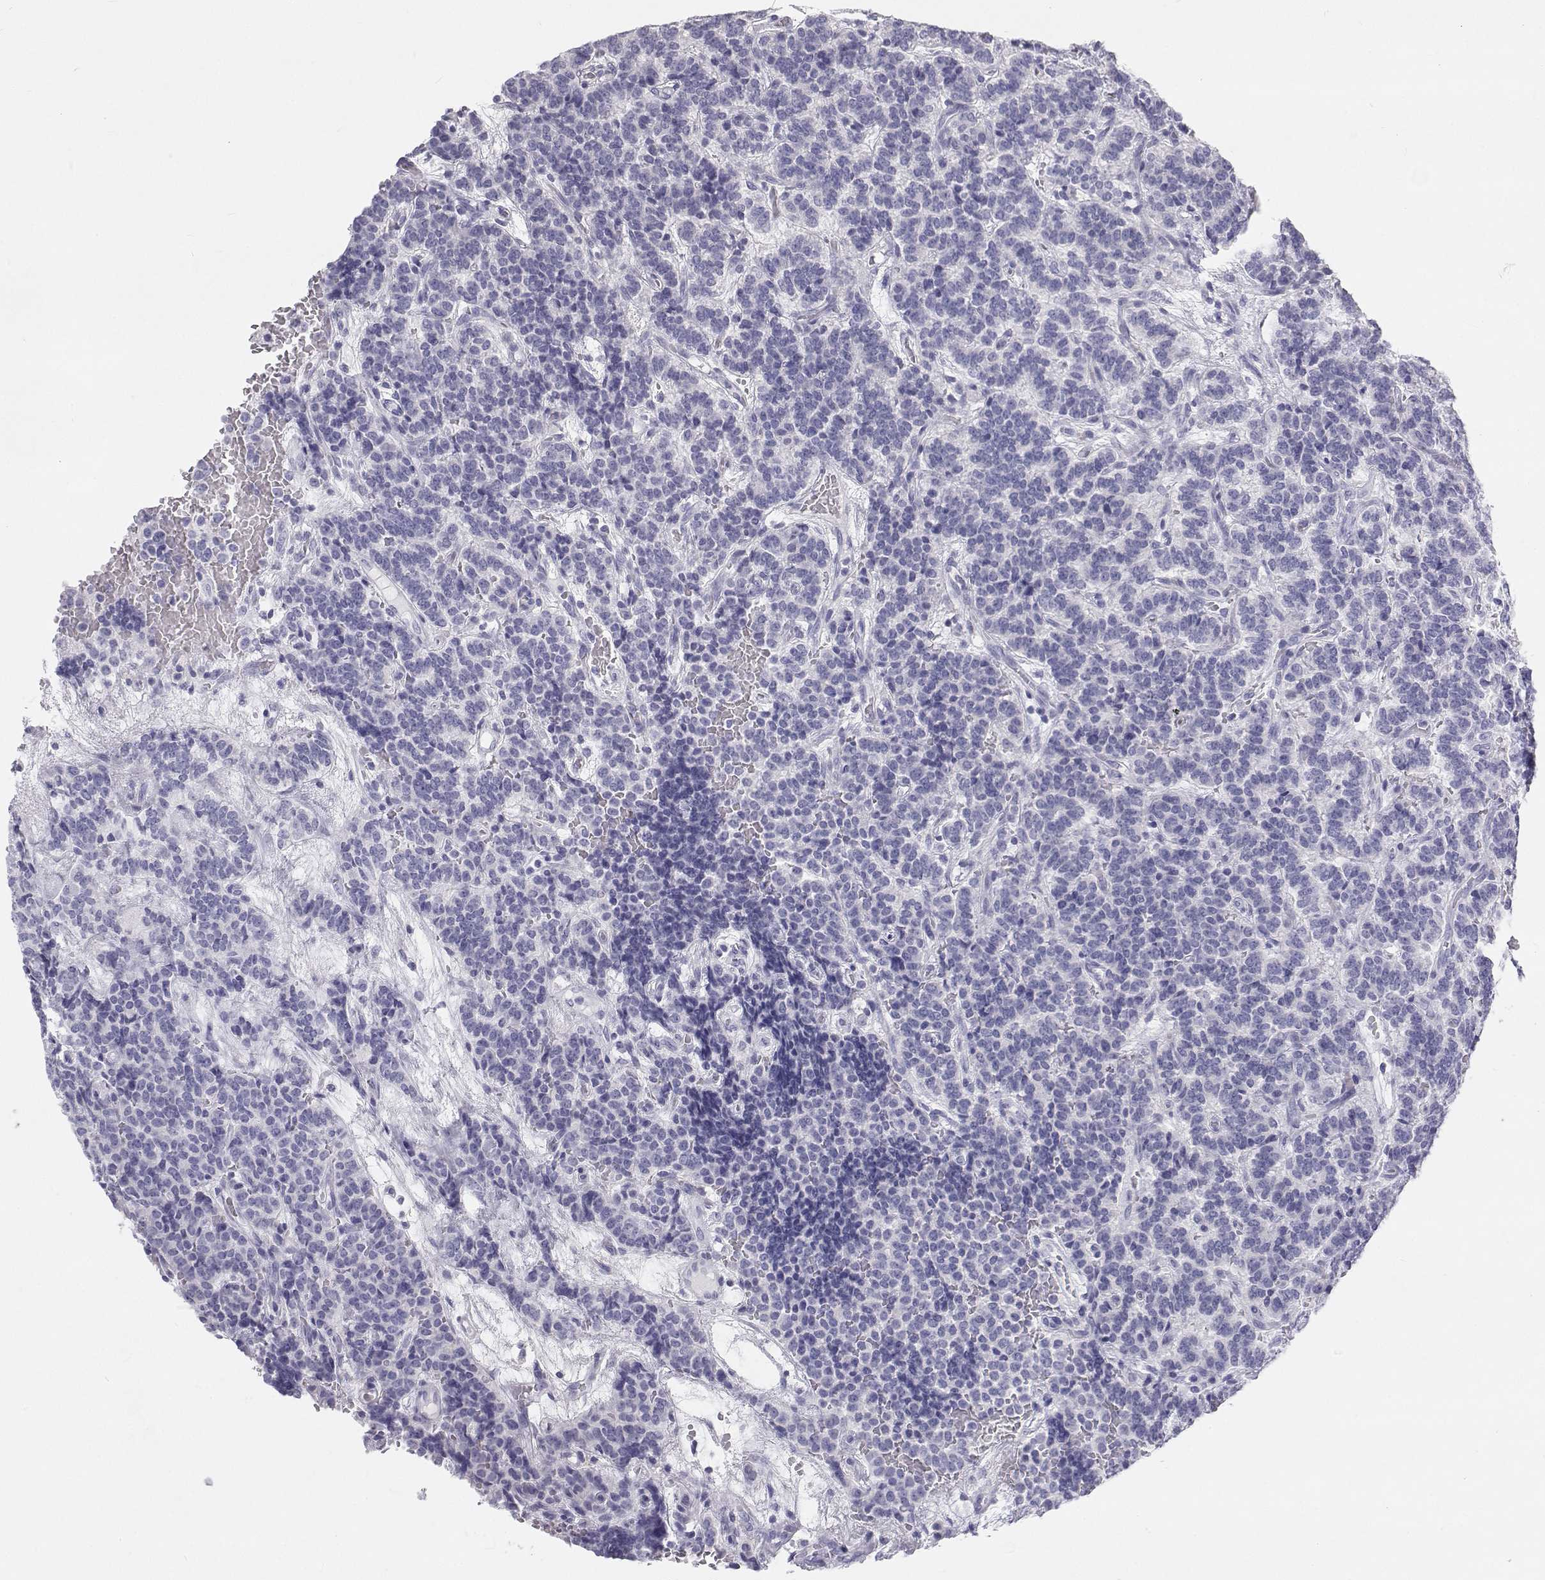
{"staining": {"intensity": "negative", "quantity": "none", "location": "none"}, "tissue": "carcinoid", "cell_type": "Tumor cells", "image_type": "cancer", "snomed": [{"axis": "morphology", "description": "Carcinoid, malignant, NOS"}, {"axis": "topography", "description": "Pancreas"}], "caption": "Carcinoid stained for a protein using immunohistochemistry (IHC) demonstrates no expression tumor cells.", "gene": "TTN", "patient": {"sex": "male", "age": 36}}